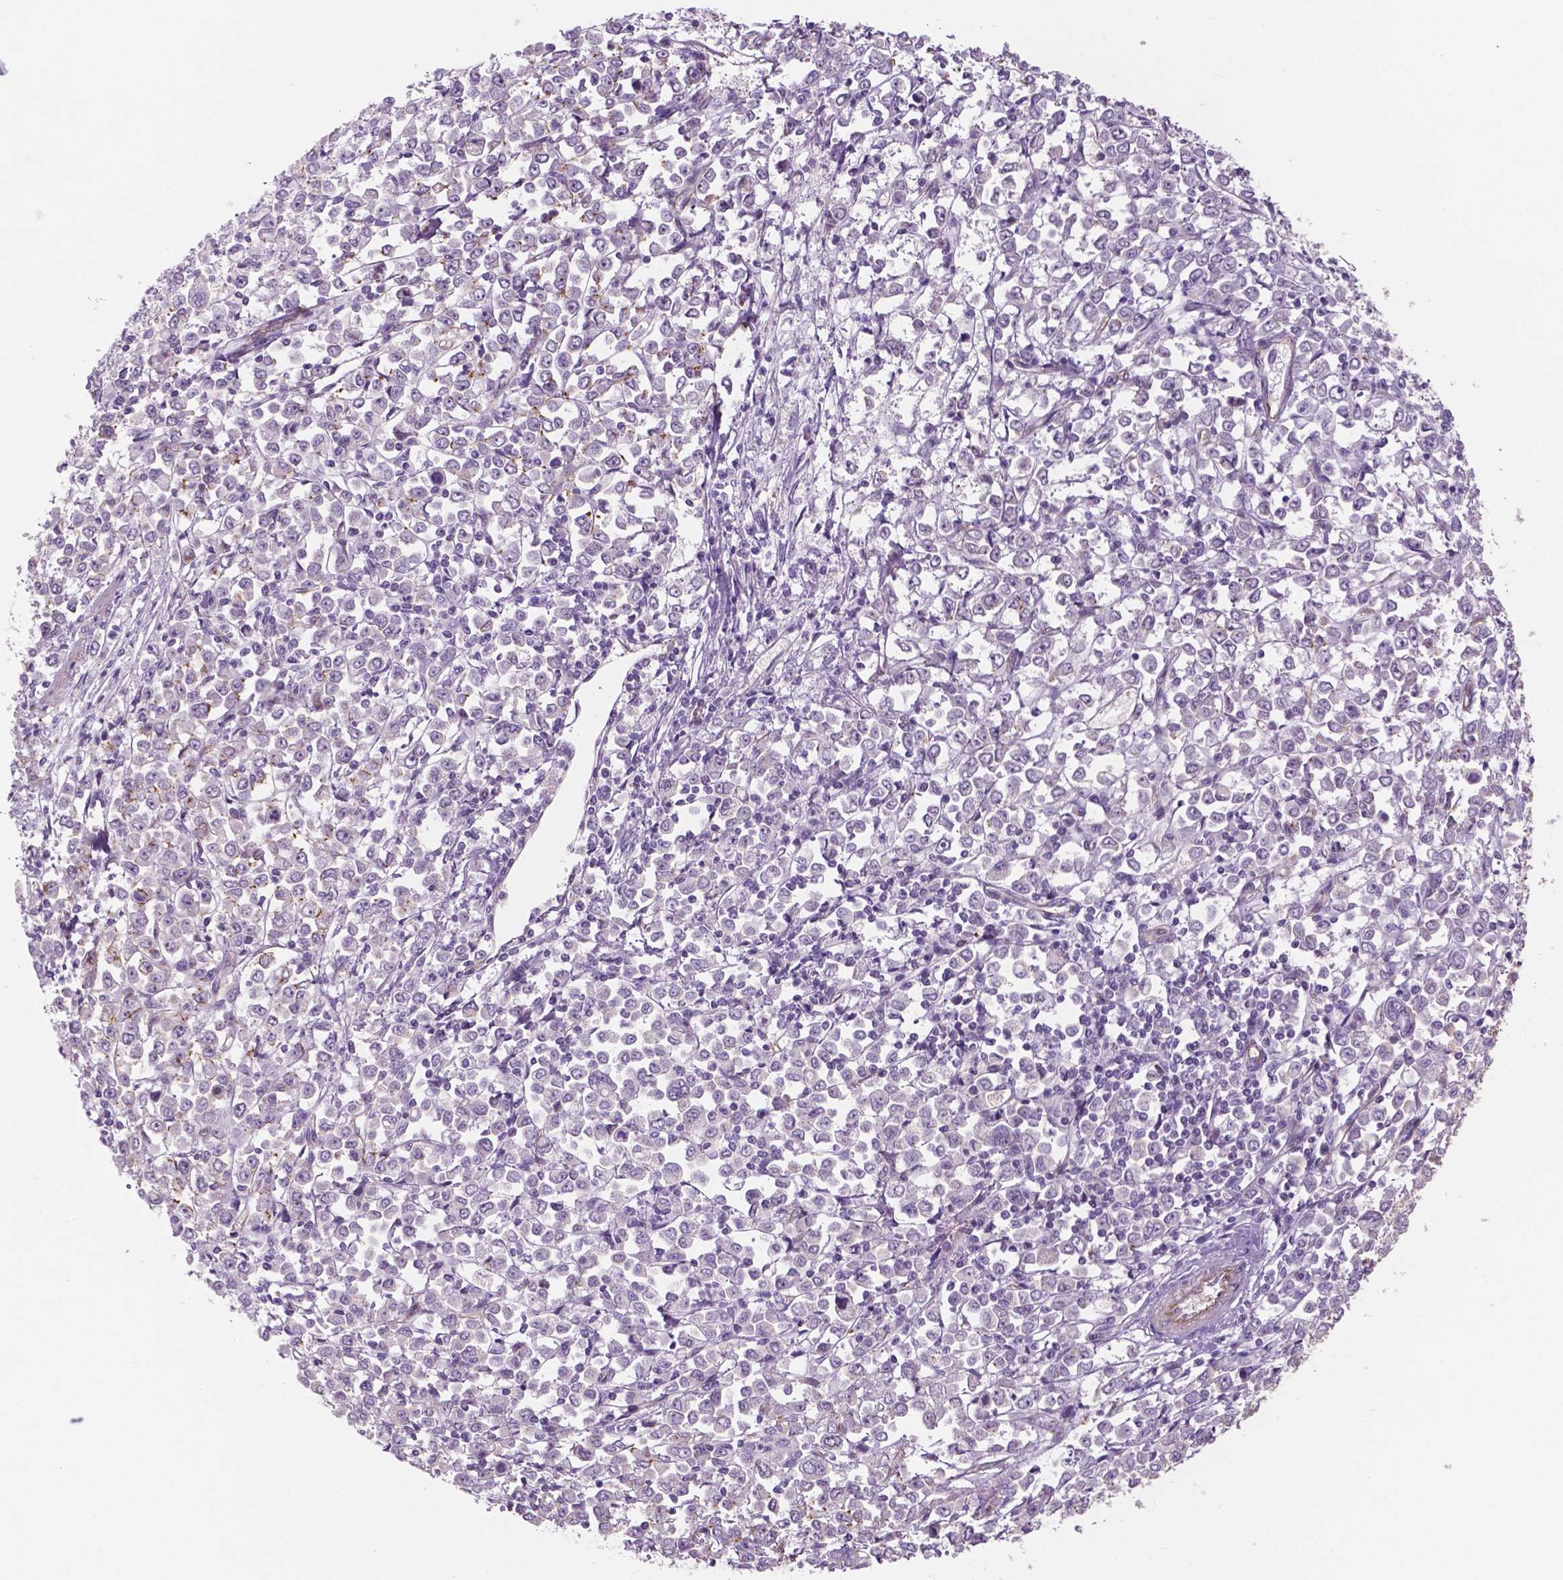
{"staining": {"intensity": "negative", "quantity": "none", "location": "none"}, "tissue": "stomach cancer", "cell_type": "Tumor cells", "image_type": "cancer", "snomed": [{"axis": "morphology", "description": "Adenocarcinoma, NOS"}, {"axis": "topography", "description": "Stomach, upper"}], "caption": "Photomicrograph shows no protein staining in tumor cells of adenocarcinoma (stomach) tissue.", "gene": "RND3", "patient": {"sex": "male", "age": 70}}